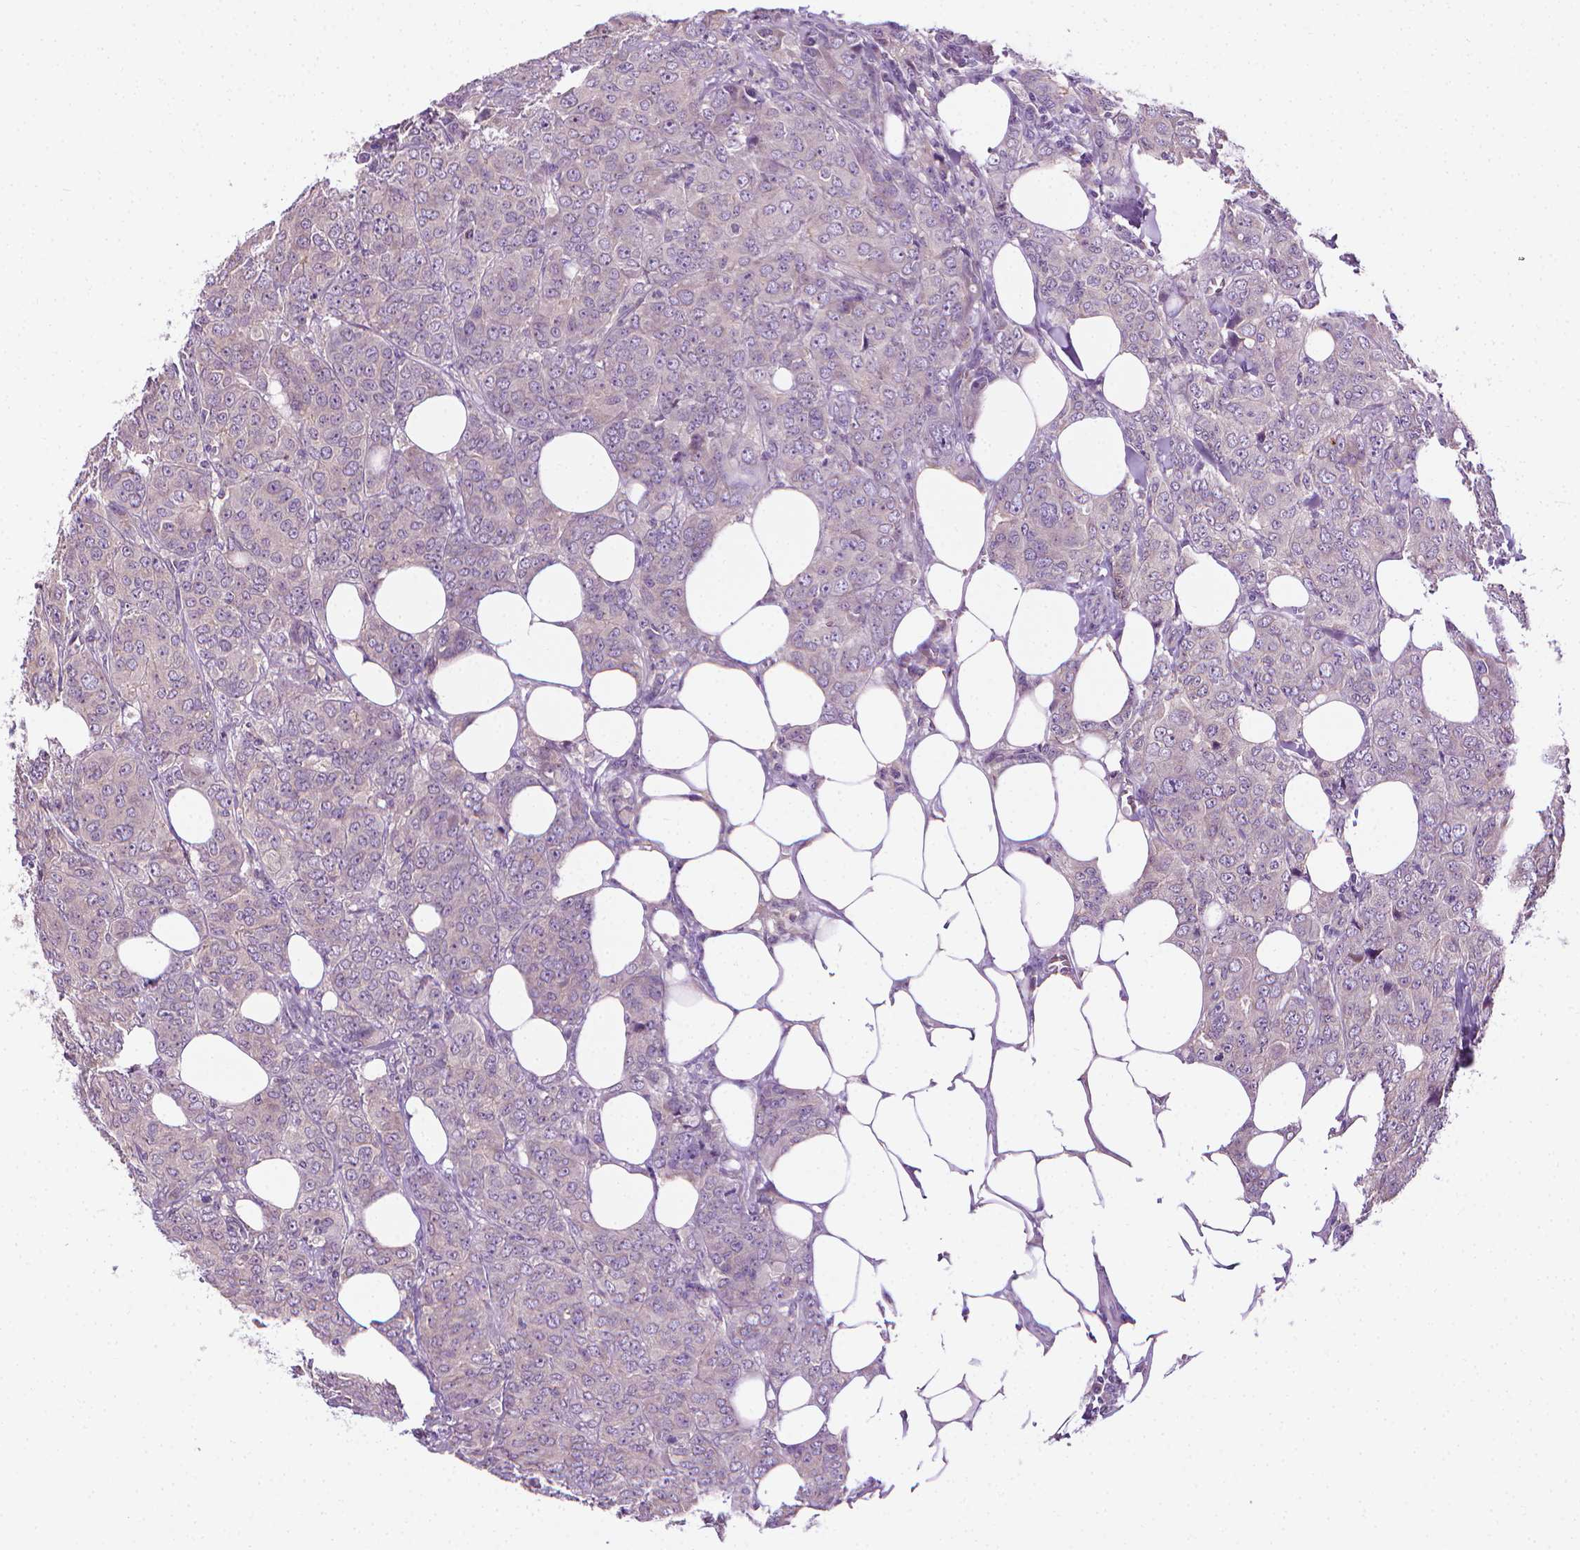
{"staining": {"intensity": "negative", "quantity": "none", "location": "none"}, "tissue": "breast cancer", "cell_type": "Tumor cells", "image_type": "cancer", "snomed": [{"axis": "morphology", "description": "Duct carcinoma"}, {"axis": "topography", "description": "Breast"}], "caption": "Tumor cells are negative for protein expression in human breast intraductal carcinoma.", "gene": "MCOLN3", "patient": {"sex": "female", "age": 43}}